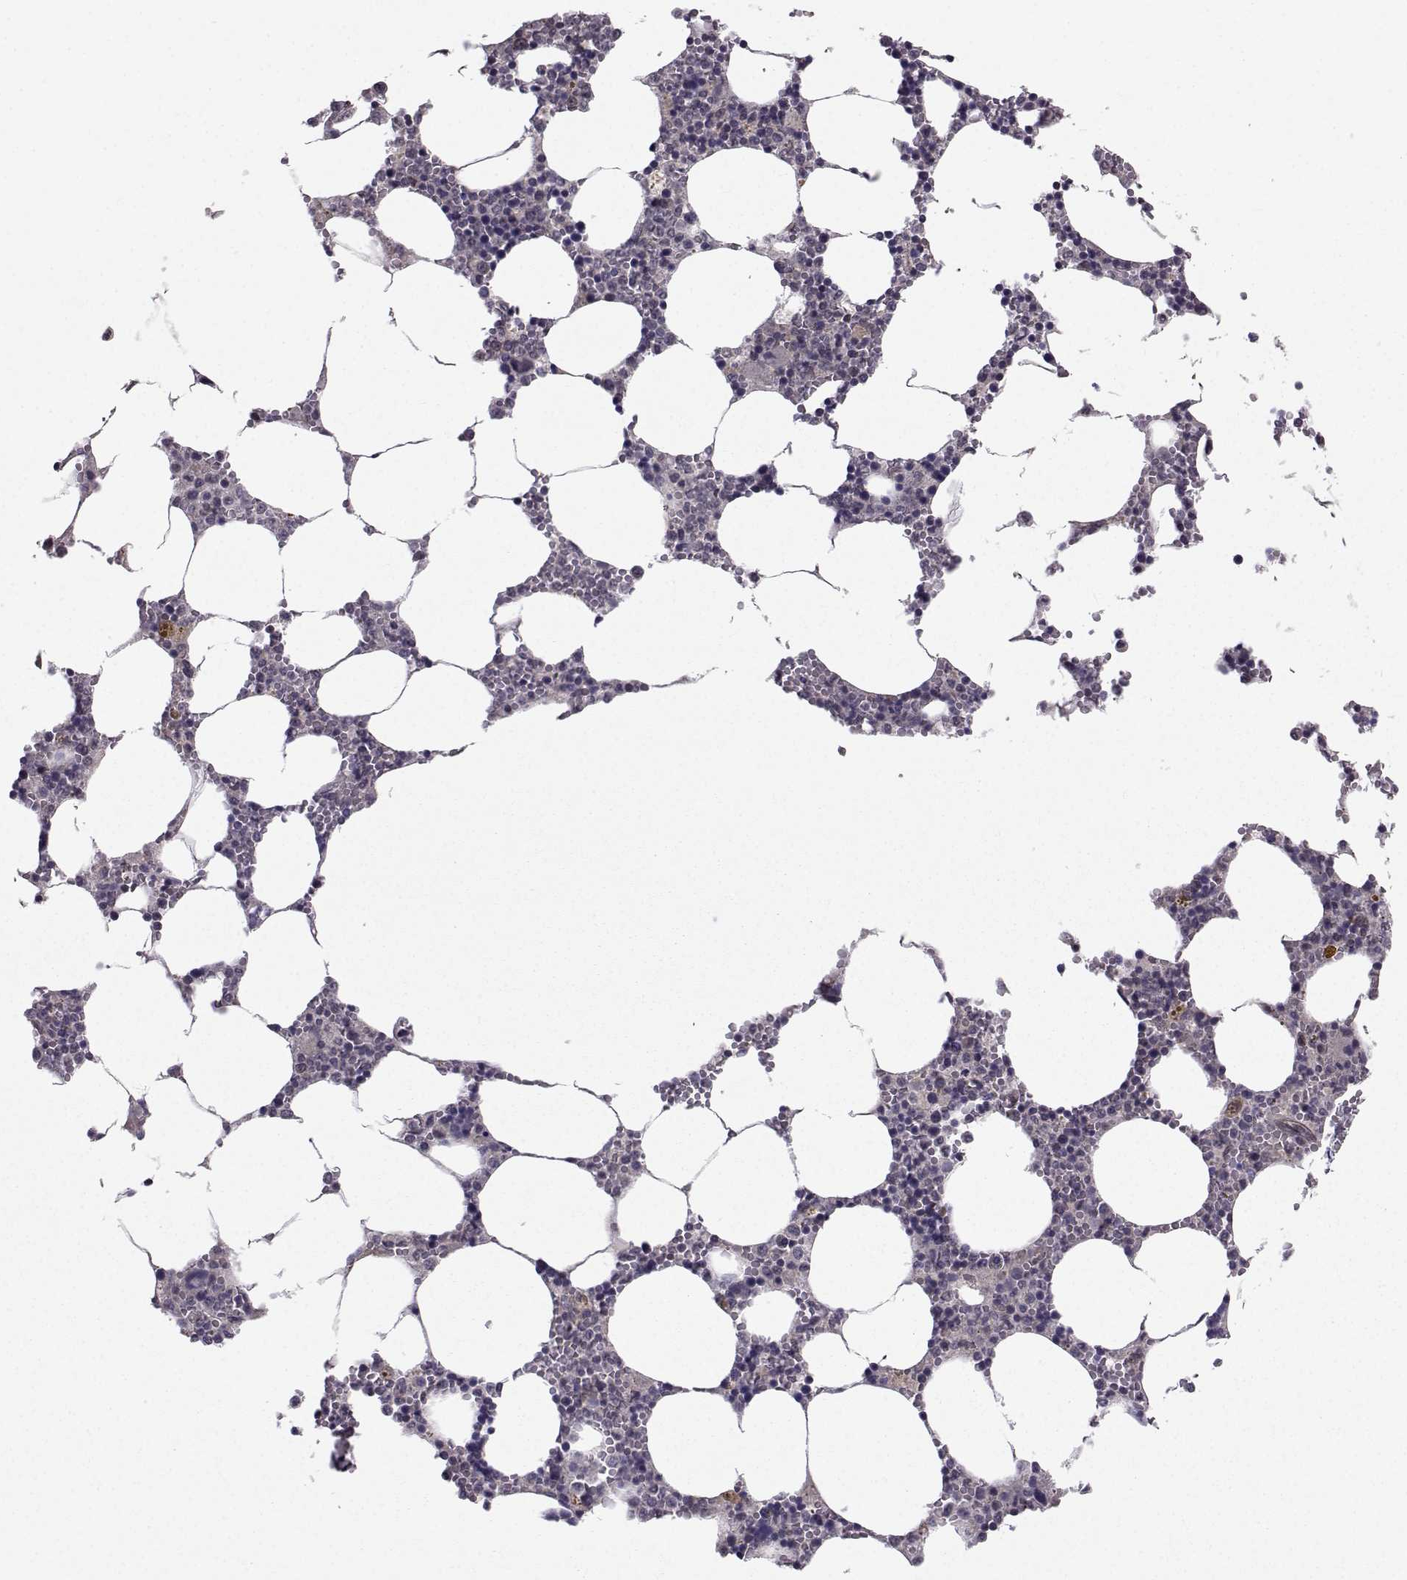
{"staining": {"intensity": "moderate", "quantity": "<25%", "location": "cytoplasmic/membranous"}, "tissue": "bone marrow", "cell_type": "Hematopoietic cells", "image_type": "normal", "snomed": [{"axis": "morphology", "description": "Normal tissue, NOS"}, {"axis": "topography", "description": "Bone marrow"}], "caption": "Unremarkable bone marrow exhibits moderate cytoplasmic/membranous expression in about <25% of hematopoietic cells, visualized by immunohistochemistry.", "gene": "PKN2", "patient": {"sex": "female", "age": 64}}